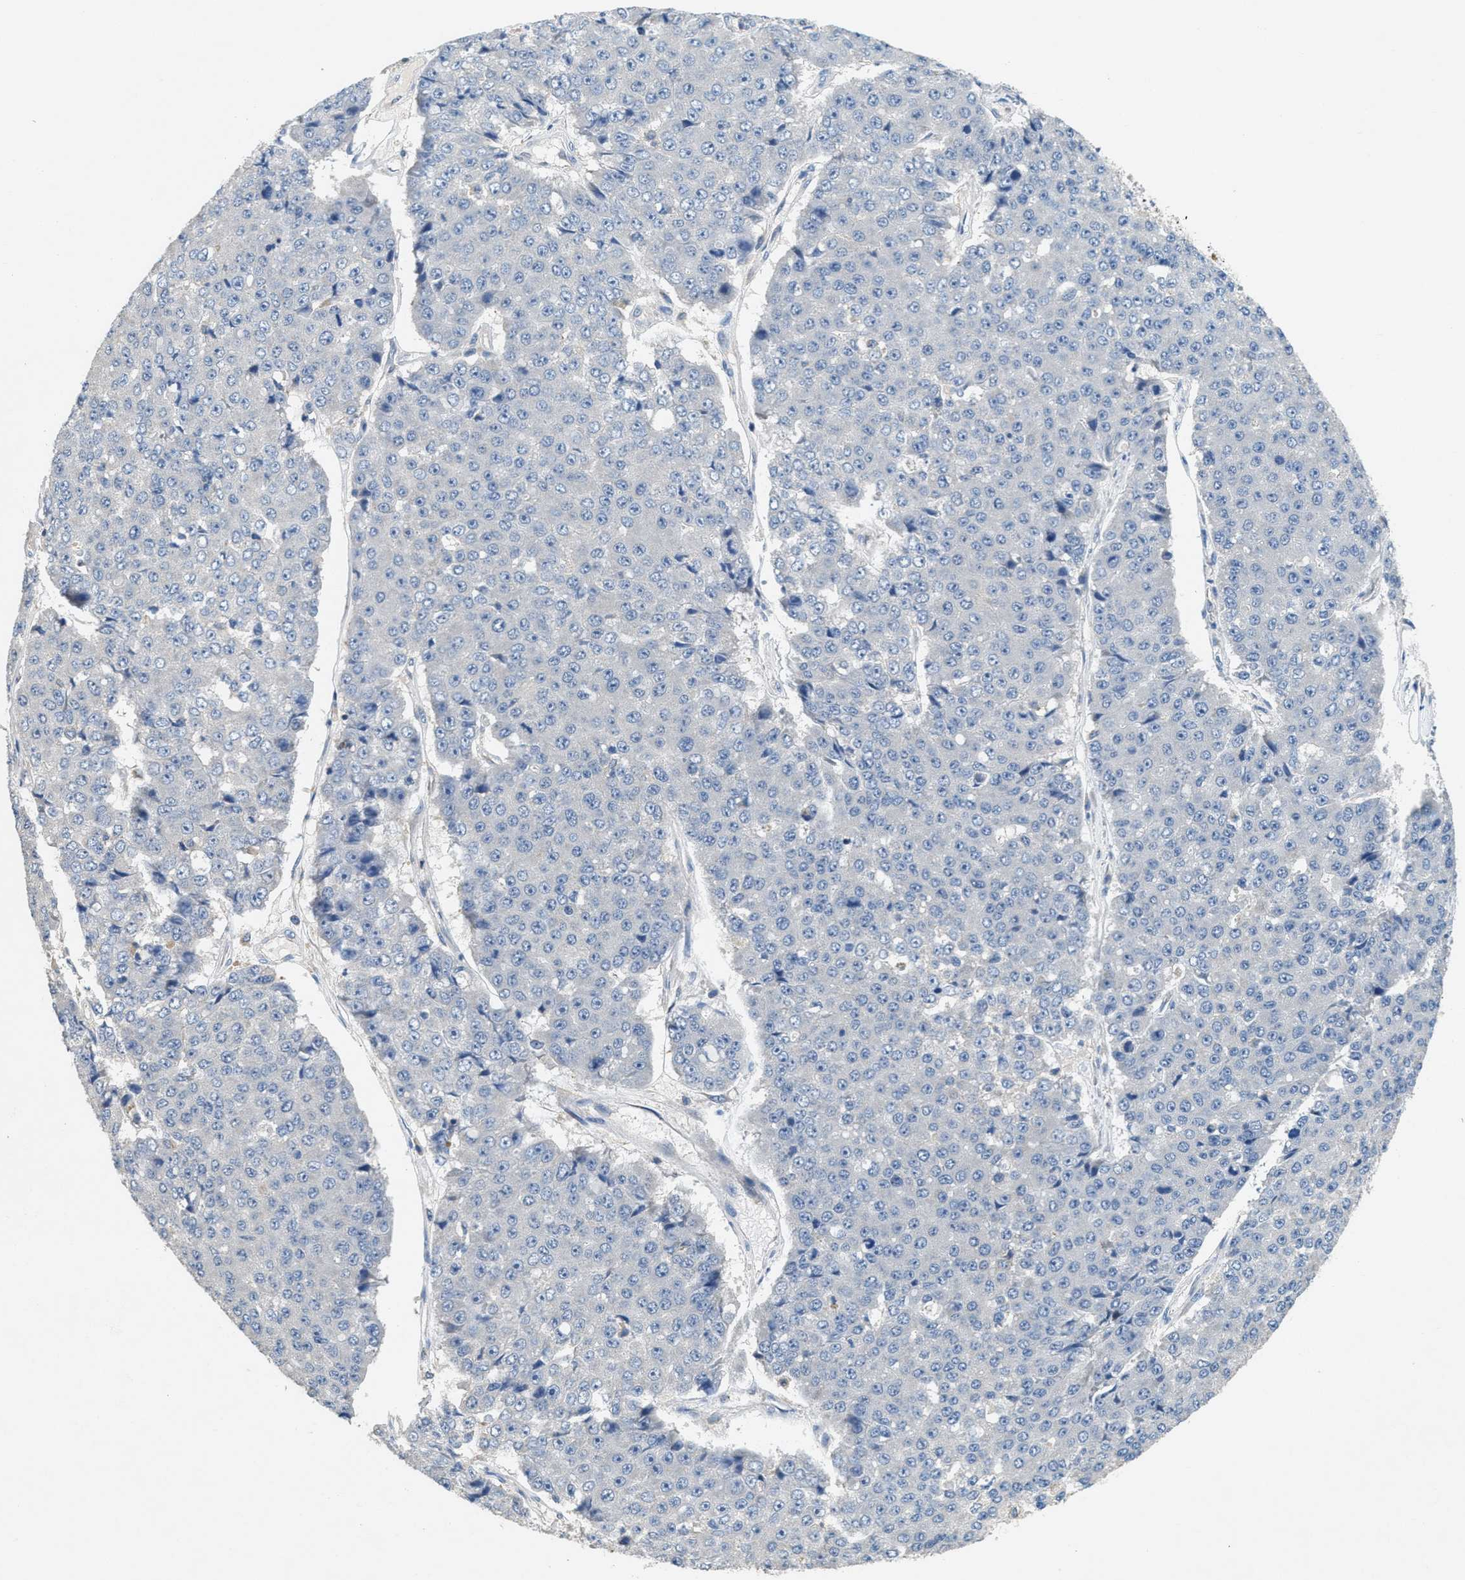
{"staining": {"intensity": "negative", "quantity": "none", "location": "none"}, "tissue": "pancreatic cancer", "cell_type": "Tumor cells", "image_type": "cancer", "snomed": [{"axis": "morphology", "description": "Adenocarcinoma, NOS"}, {"axis": "topography", "description": "Pancreas"}], "caption": "IHC histopathology image of adenocarcinoma (pancreatic) stained for a protein (brown), which shows no expression in tumor cells. The staining was performed using DAB (3,3'-diaminobenzidine) to visualize the protein expression in brown, while the nuclei were stained in blue with hematoxylin (Magnification: 20x).", "gene": "DGKE", "patient": {"sex": "male", "age": 50}}